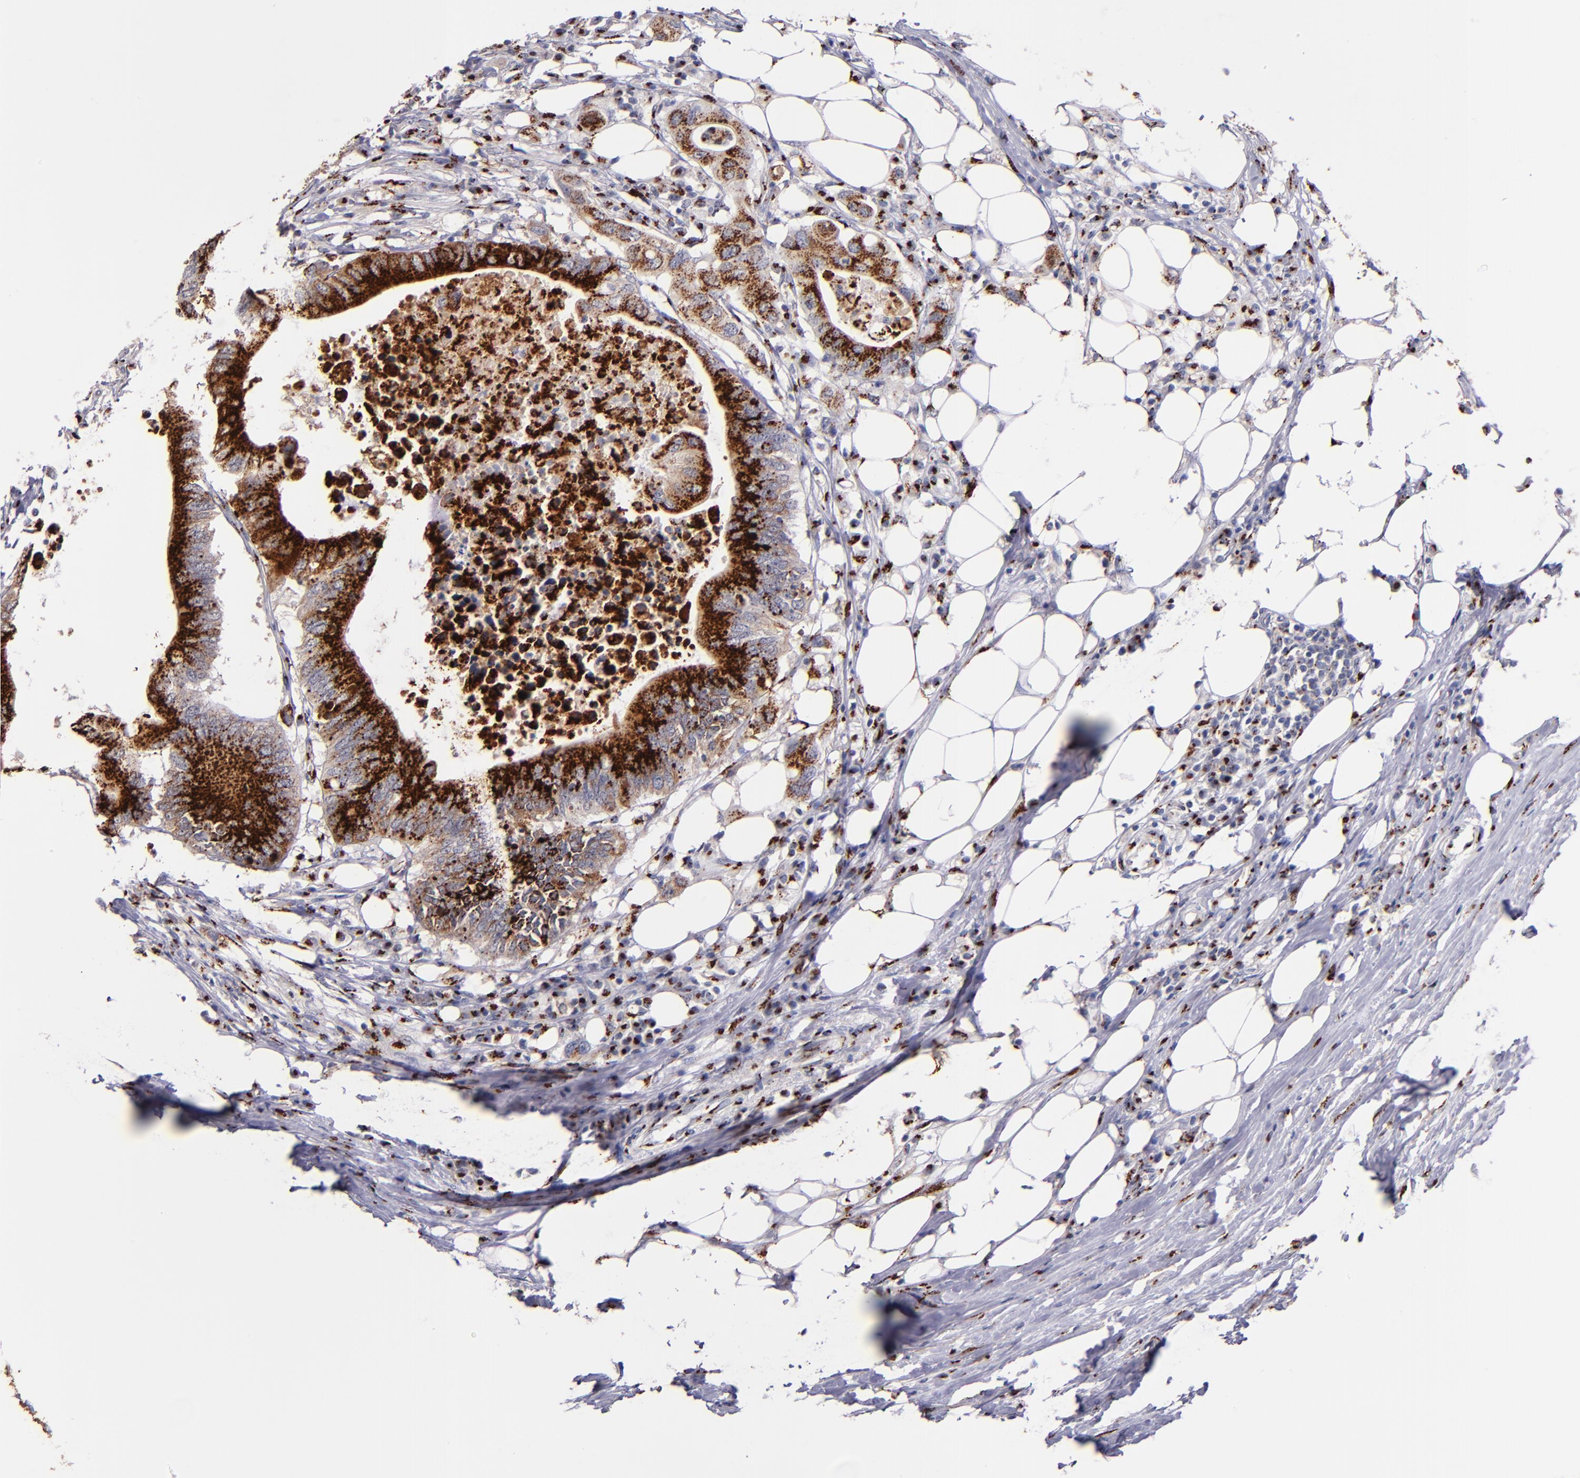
{"staining": {"intensity": "strong", "quantity": ">75%", "location": "cytoplasmic/membranous"}, "tissue": "colorectal cancer", "cell_type": "Tumor cells", "image_type": "cancer", "snomed": [{"axis": "morphology", "description": "Adenocarcinoma, NOS"}, {"axis": "topography", "description": "Colon"}], "caption": "The immunohistochemical stain highlights strong cytoplasmic/membranous positivity in tumor cells of colorectal cancer tissue.", "gene": "GOLIM4", "patient": {"sex": "male", "age": 71}}